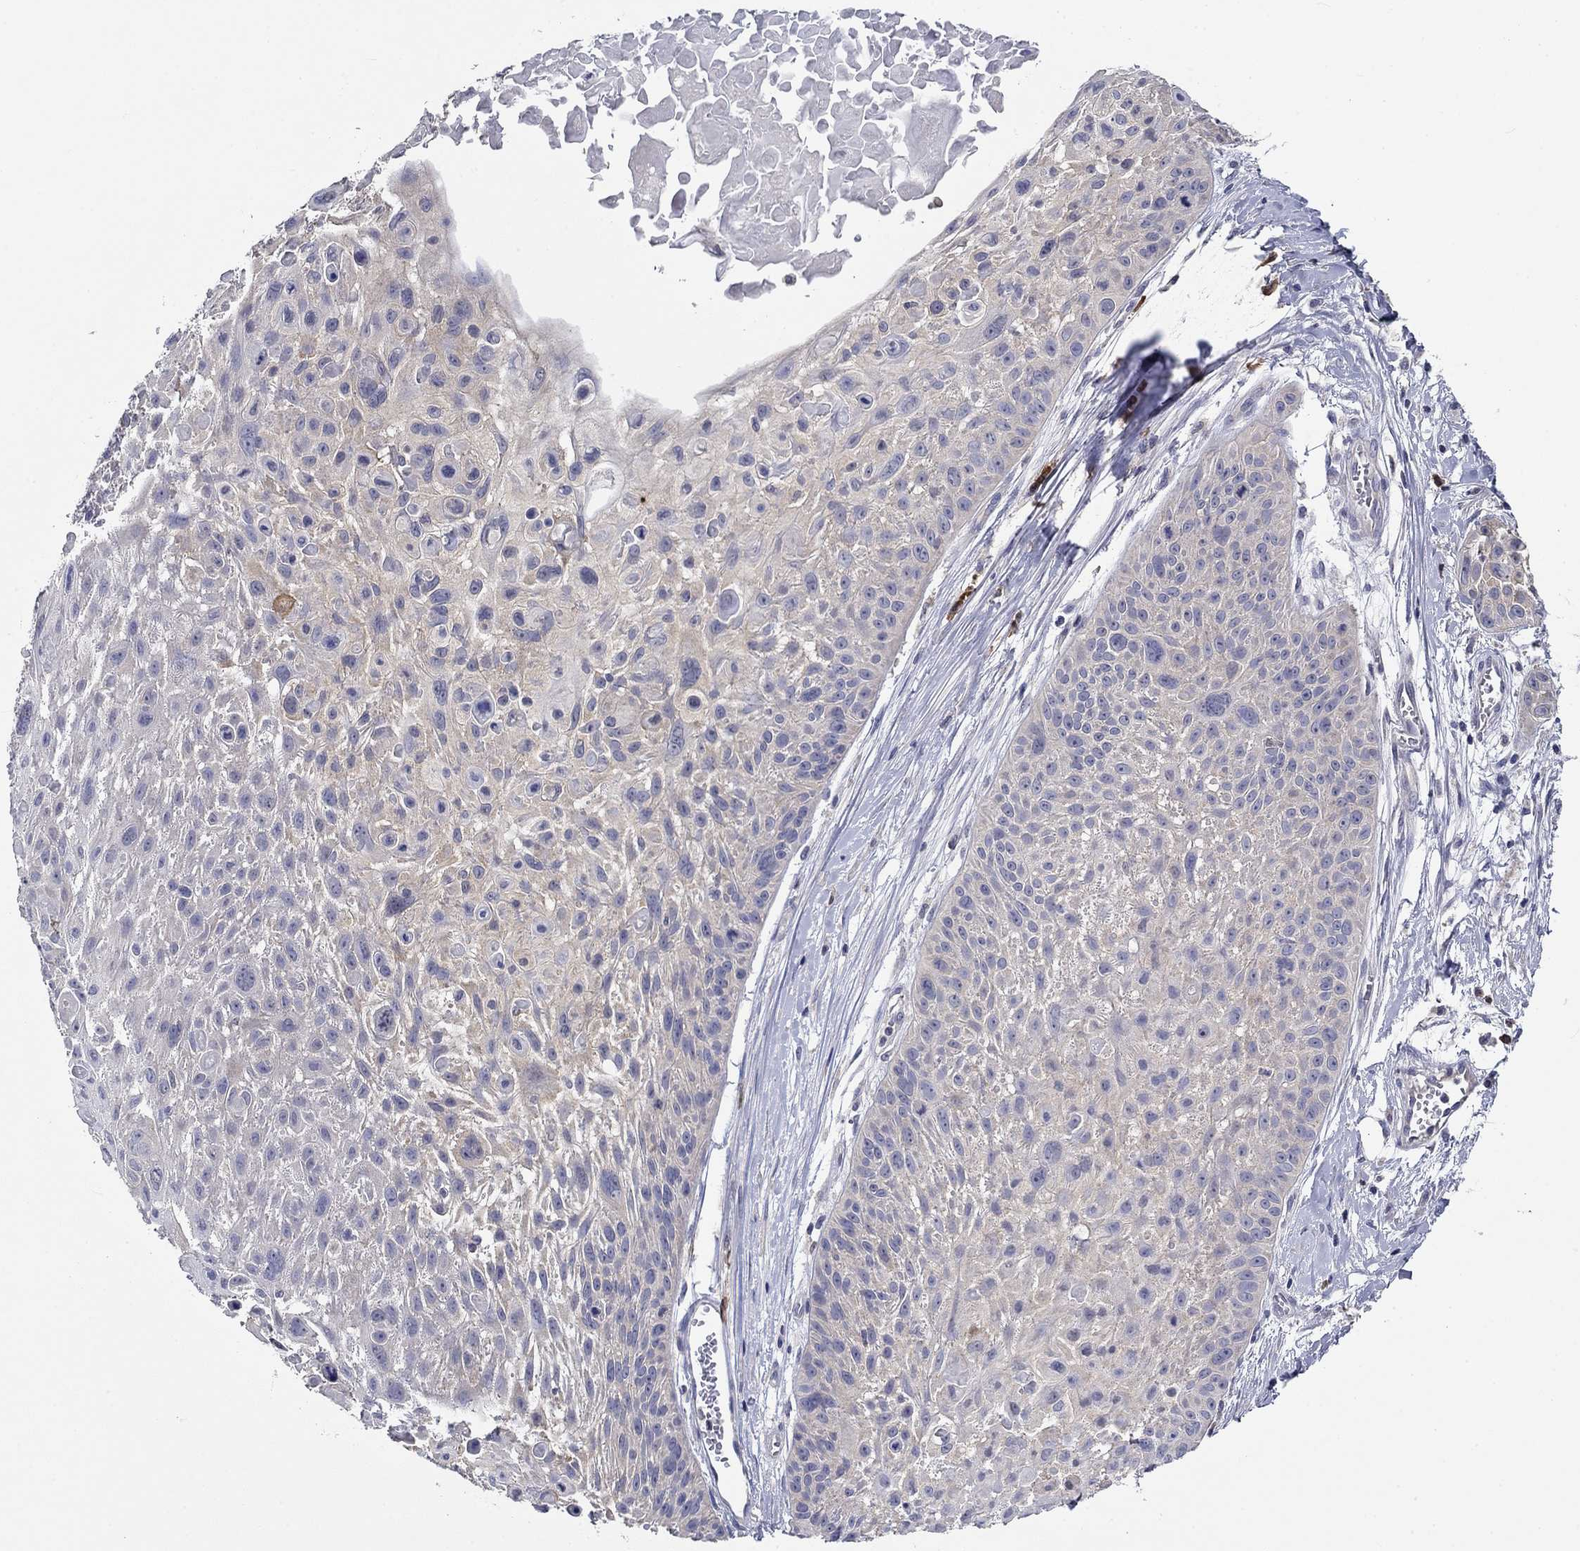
{"staining": {"intensity": "negative", "quantity": "none", "location": "none"}, "tissue": "skin cancer", "cell_type": "Tumor cells", "image_type": "cancer", "snomed": [{"axis": "morphology", "description": "Squamous cell carcinoma, NOS"}, {"axis": "topography", "description": "Skin"}, {"axis": "topography", "description": "Anal"}], "caption": "Immunohistochemistry (IHC) photomicrograph of neoplastic tissue: skin cancer (squamous cell carcinoma) stained with DAB shows no significant protein staining in tumor cells.", "gene": "POU2F2", "patient": {"sex": "female", "age": 75}}